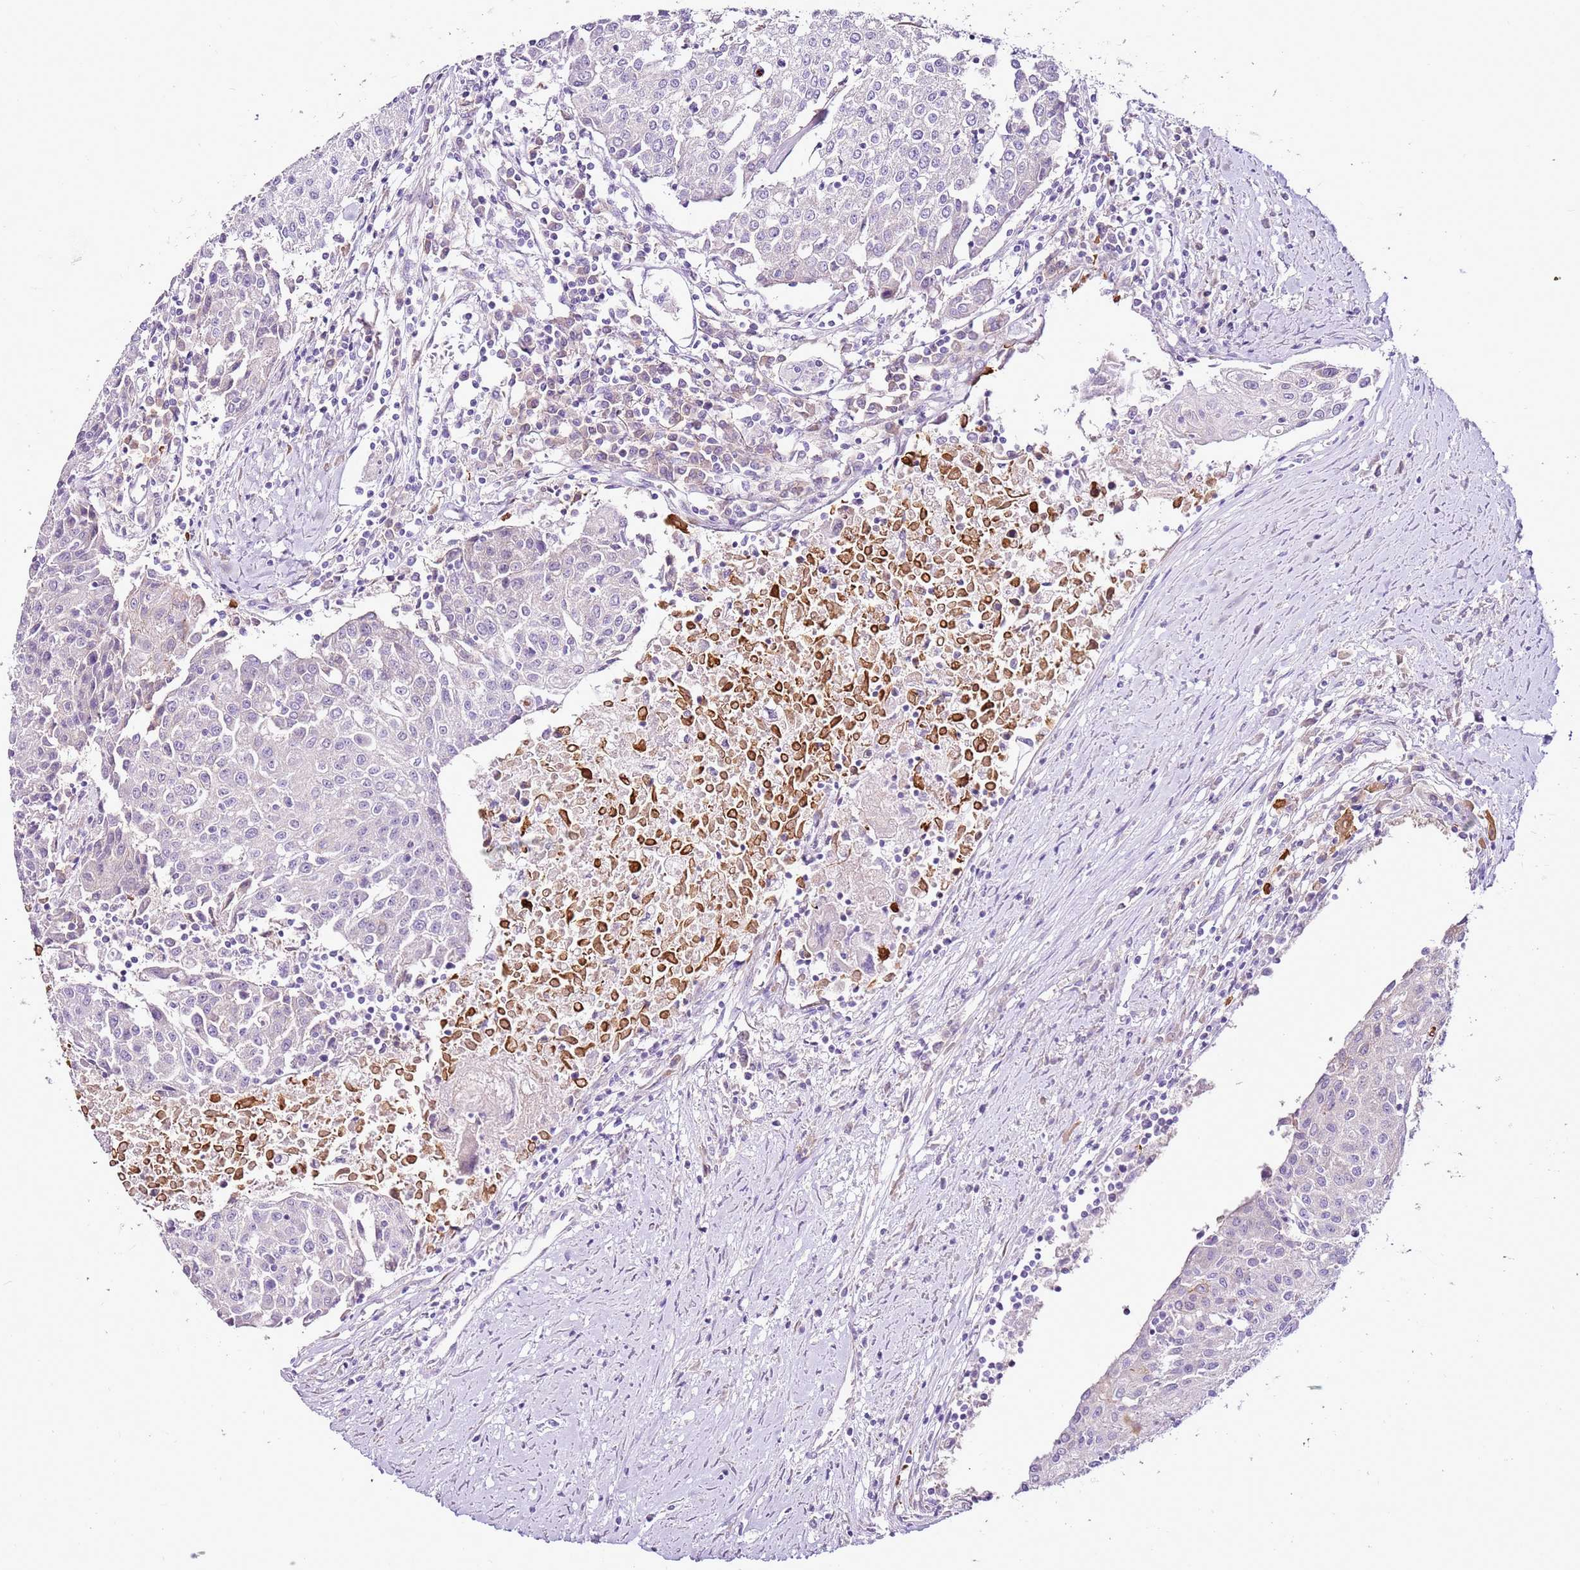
{"staining": {"intensity": "negative", "quantity": "none", "location": "none"}, "tissue": "urothelial cancer", "cell_type": "Tumor cells", "image_type": "cancer", "snomed": [{"axis": "morphology", "description": "Urothelial carcinoma, High grade"}, {"axis": "topography", "description": "Urinary bladder"}], "caption": "A histopathology image of human high-grade urothelial carcinoma is negative for staining in tumor cells. (Stains: DAB (3,3'-diaminobenzidine) IHC with hematoxylin counter stain, Microscopy: brightfield microscopy at high magnification).", "gene": "SLC38A5", "patient": {"sex": "female", "age": 85}}